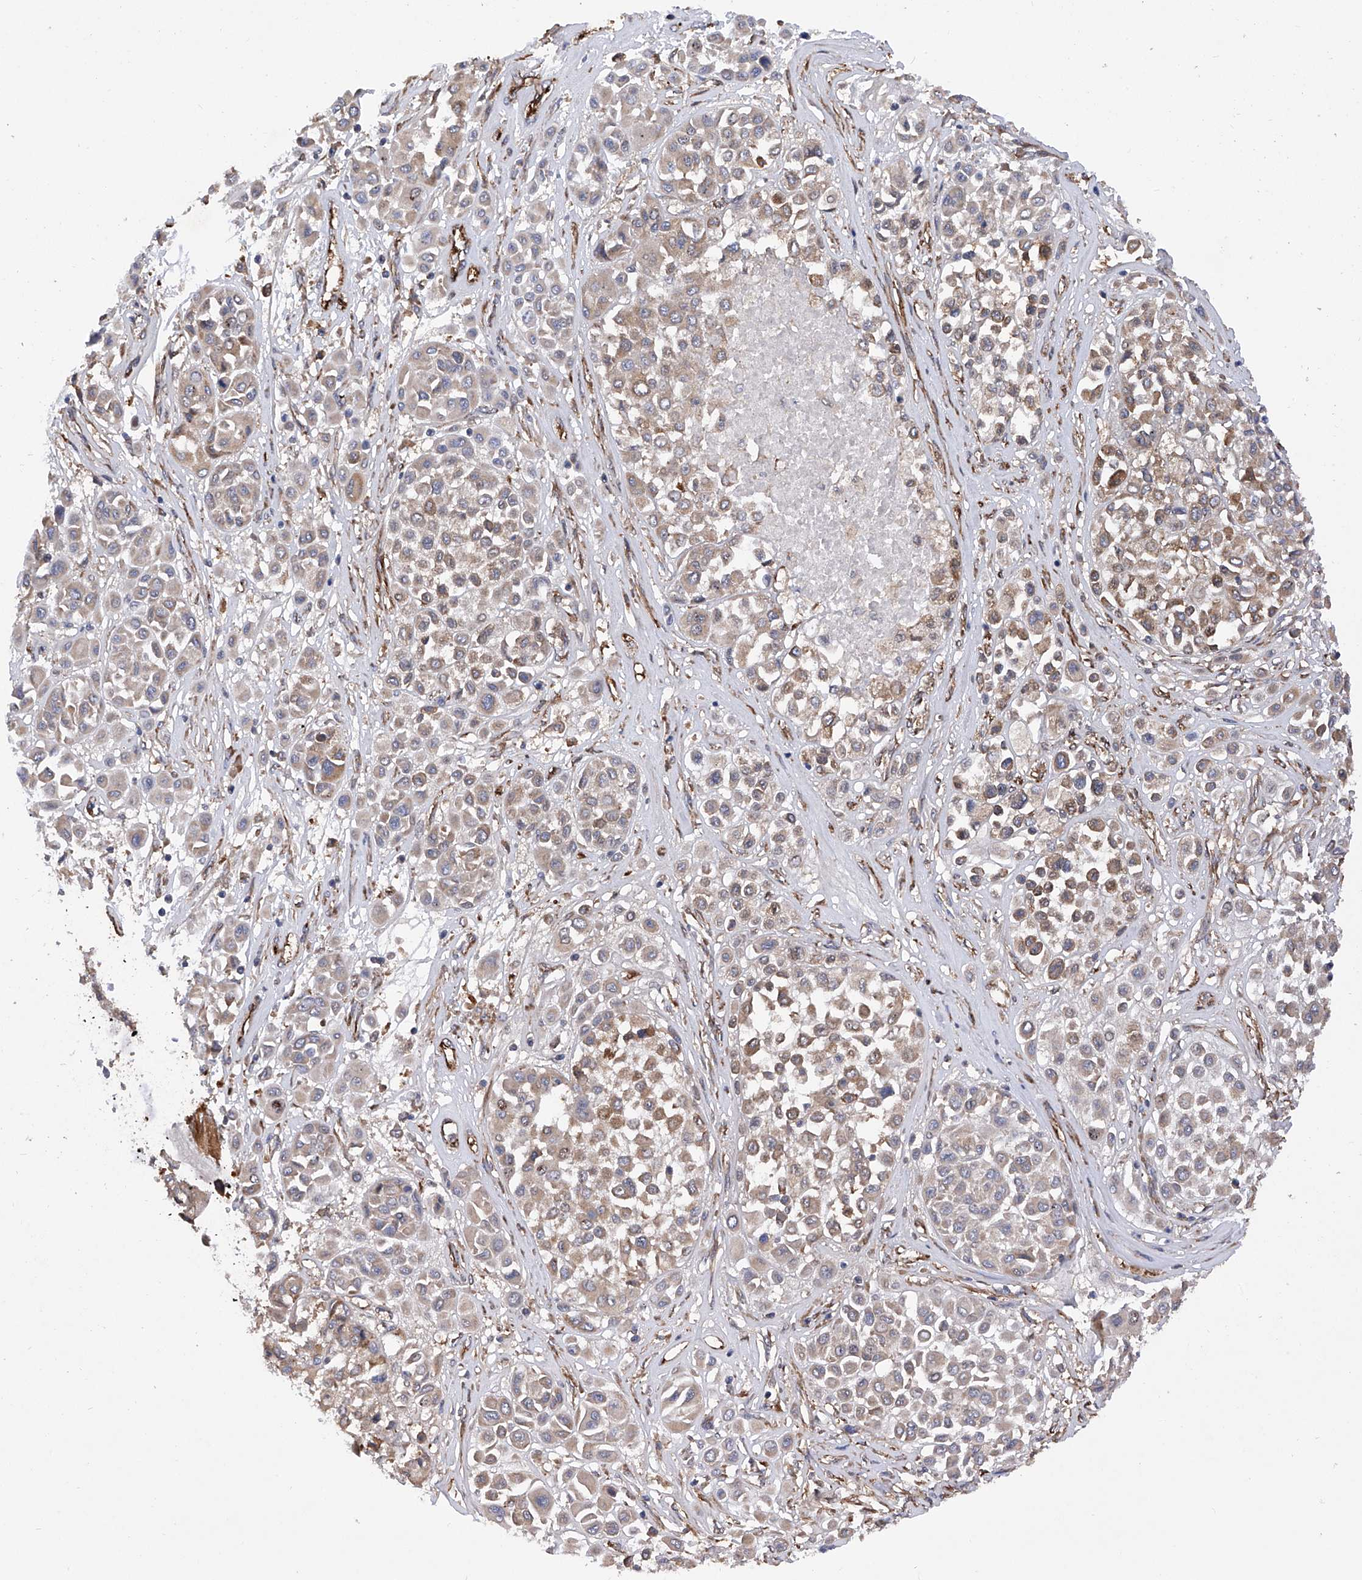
{"staining": {"intensity": "weak", "quantity": ">75%", "location": "cytoplasmic/membranous"}, "tissue": "melanoma", "cell_type": "Tumor cells", "image_type": "cancer", "snomed": [{"axis": "morphology", "description": "Malignant melanoma, Metastatic site"}, {"axis": "topography", "description": "Soft tissue"}], "caption": "Melanoma tissue reveals weak cytoplasmic/membranous expression in approximately >75% of tumor cells", "gene": "INPP5B", "patient": {"sex": "male", "age": 41}}